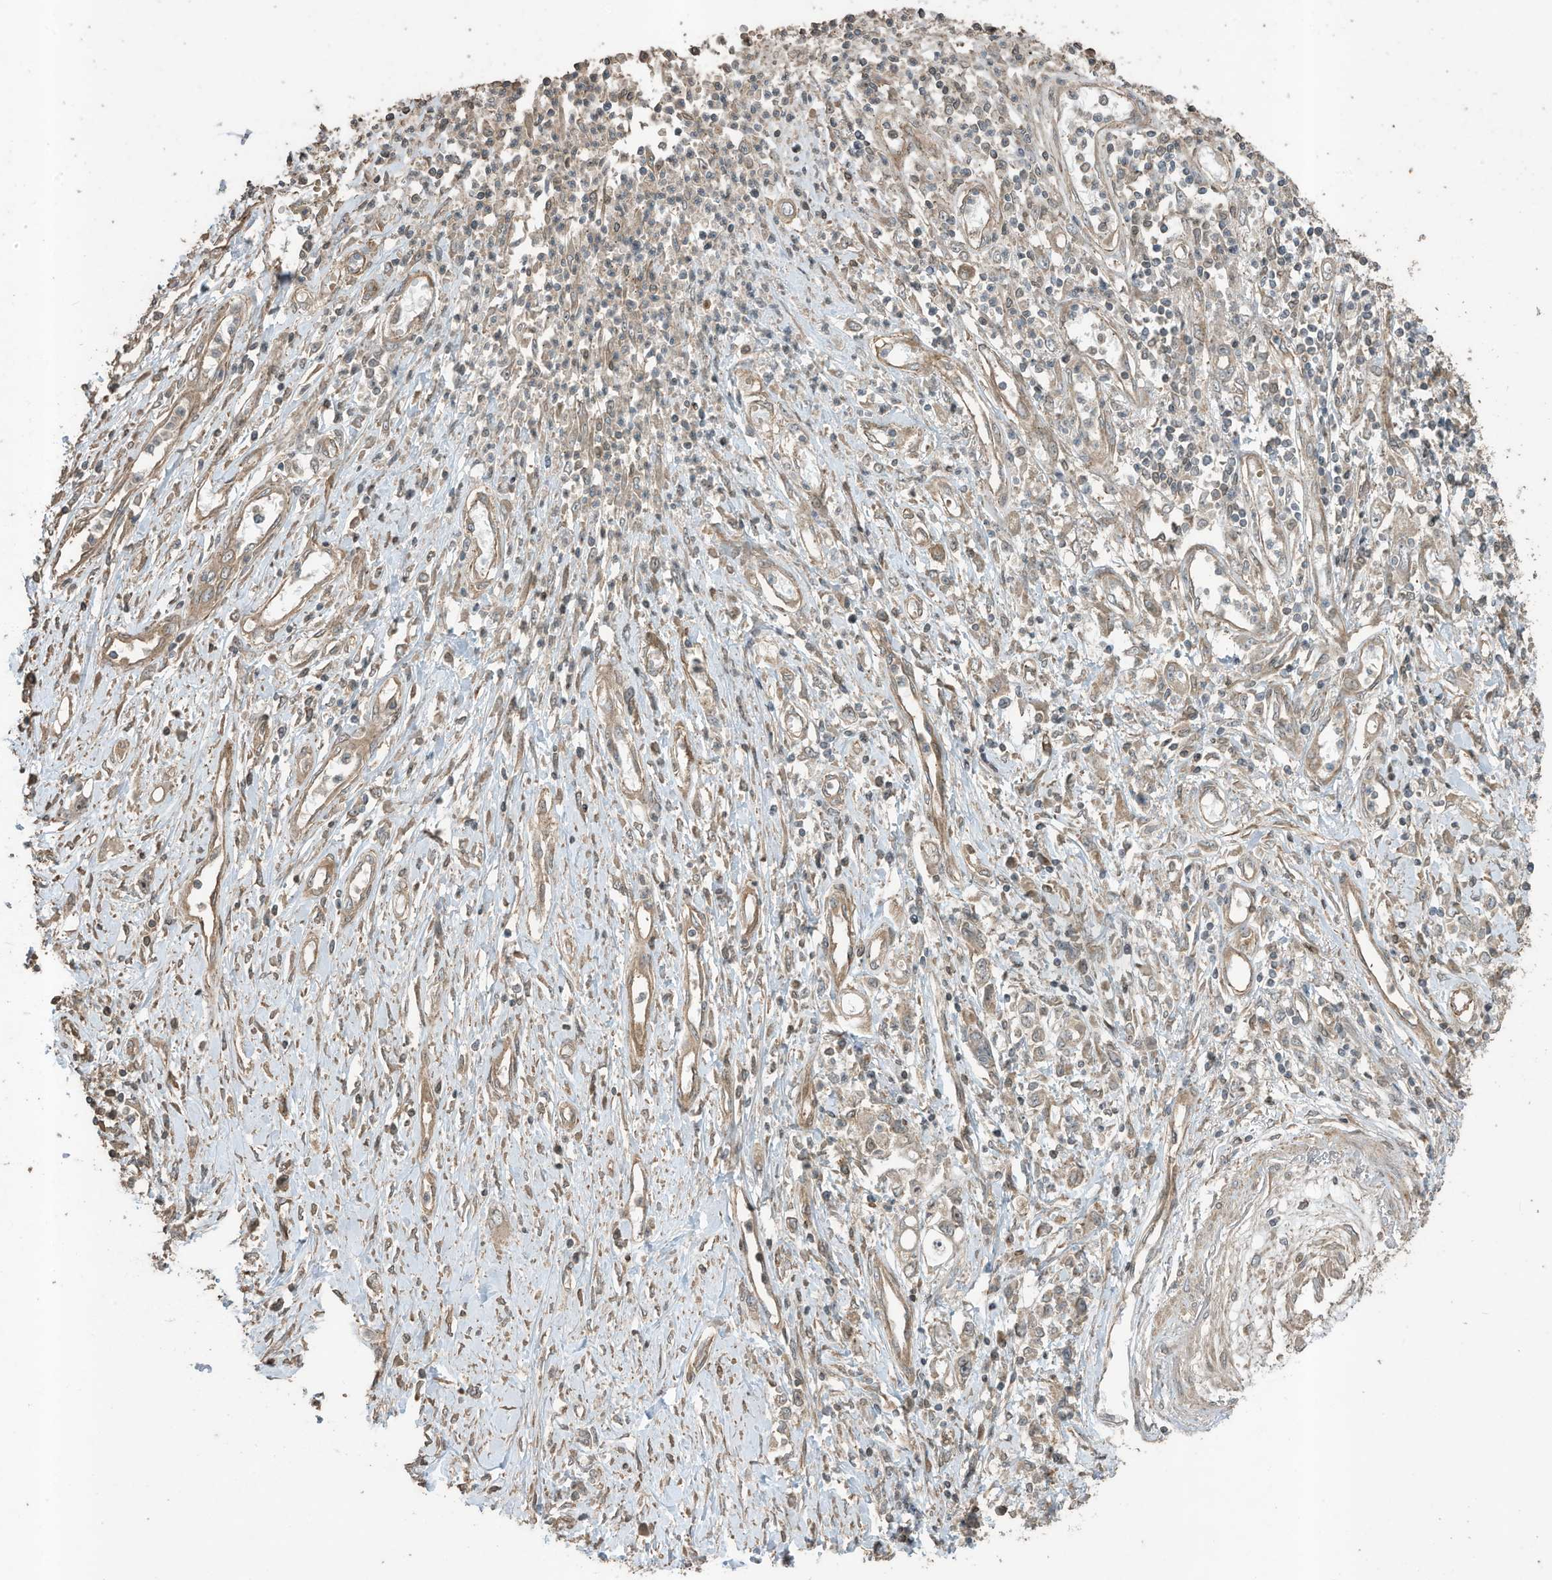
{"staining": {"intensity": "weak", "quantity": ">75%", "location": "cytoplasmic/membranous"}, "tissue": "stomach cancer", "cell_type": "Tumor cells", "image_type": "cancer", "snomed": [{"axis": "morphology", "description": "Adenocarcinoma, NOS"}, {"axis": "topography", "description": "Stomach"}], "caption": "Weak cytoplasmic/membranous staining is appreciated in approximately >75% of tumor cells in stomach cancer (adenocarcinoma). (brown staining indicates protein expression, while blue staining denotes nuclei).", "gene": "ZNF653", "patient": {"sex": "female", "age": 76}}